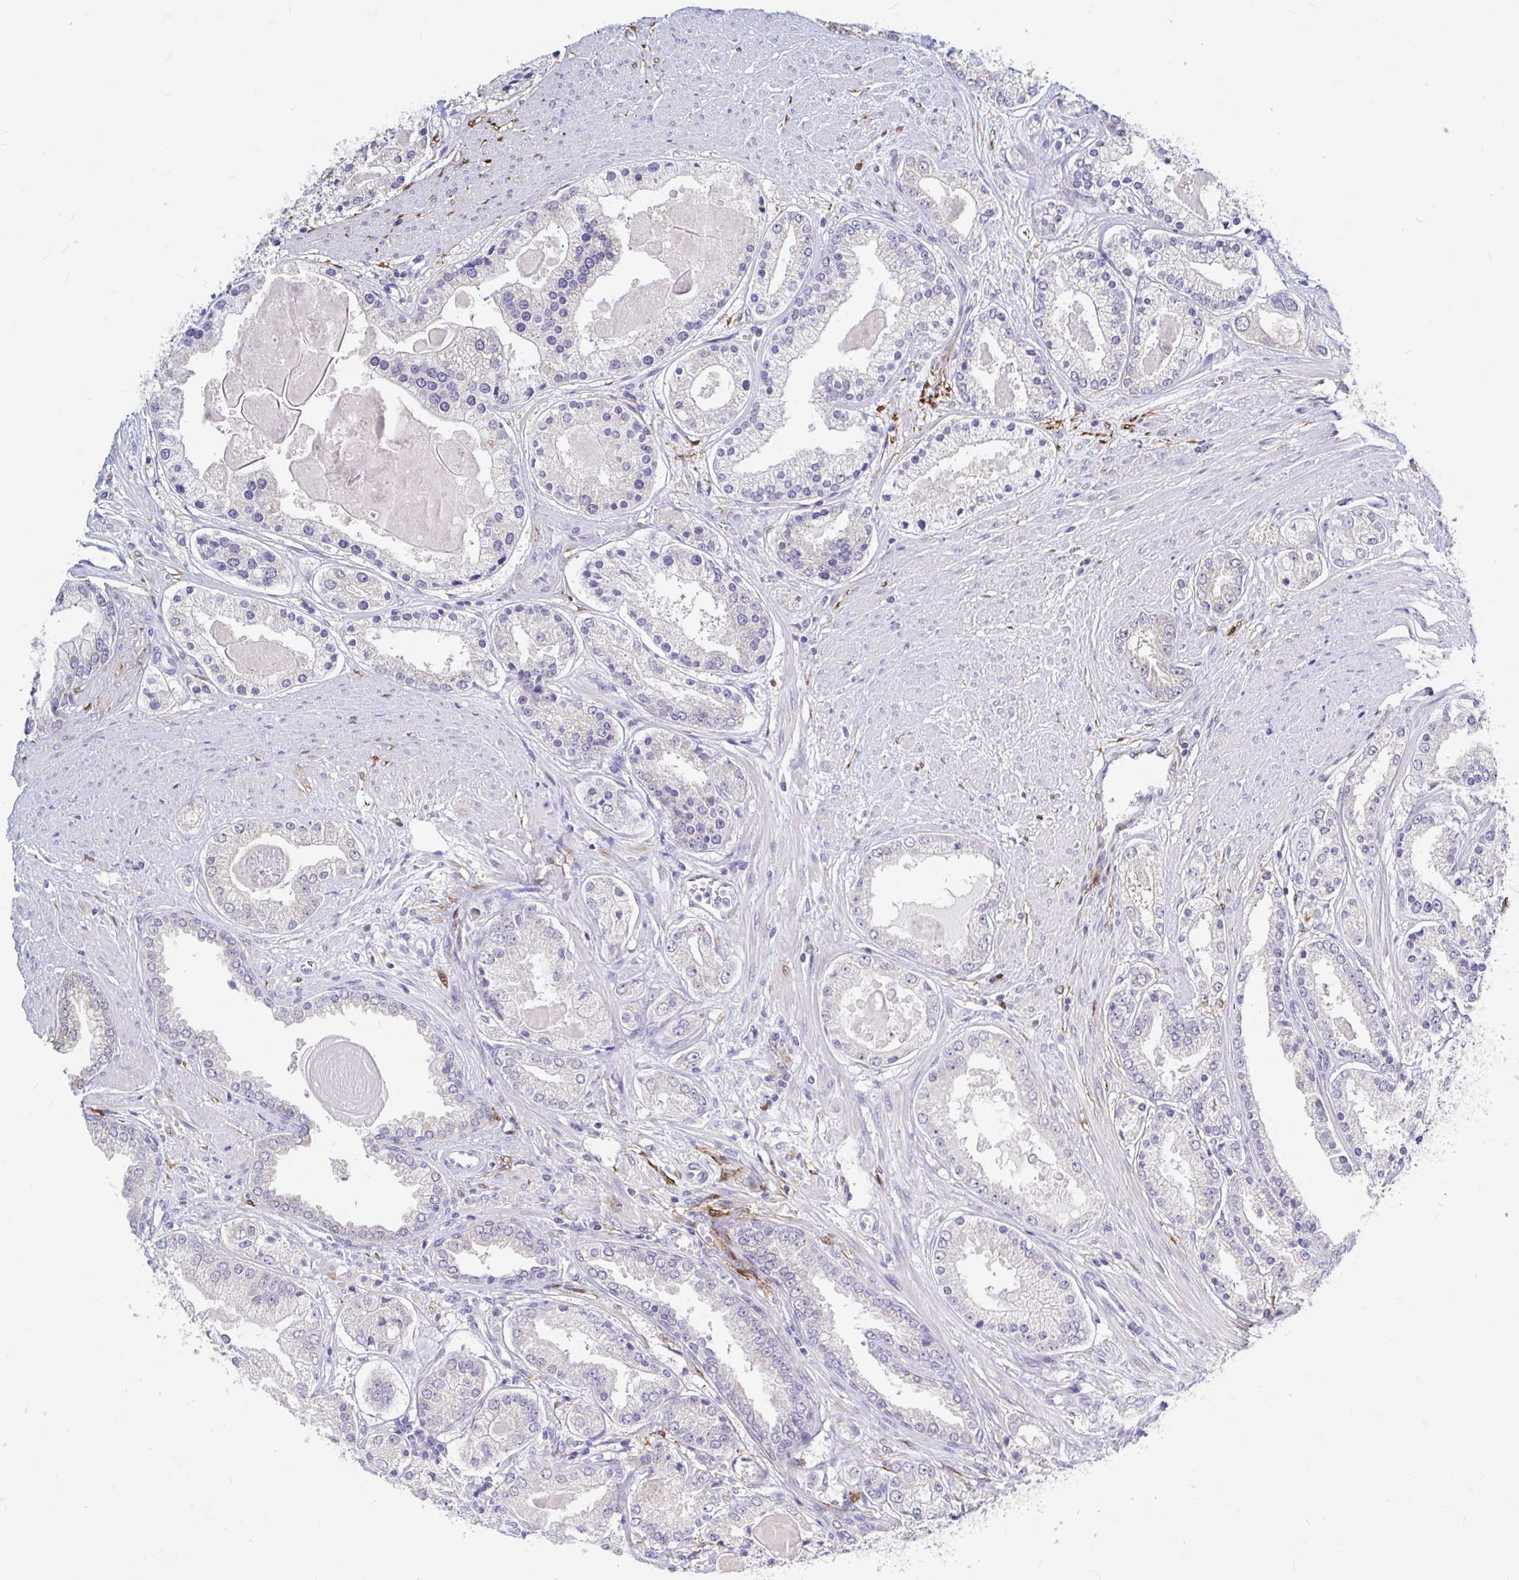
{"staining": {"intensity": "negative", "quantity": "none", "location": "none"}, "tissue": "prostate cancer", "cell_type": "Tumor cells", "image_type": "cancer", "snomed": [{"axis": "morphology", "description": "Adenocarcinoma, High grade"}, {"axis": "topography", "description": "Prostate"}], "caption": "The histopathology image shows no significant positivity in tumor cells of adenocarcinoma (high-grade) (prostate).", "gene": "ADH1A", "patient": {"sex": "male", "age": 67}}